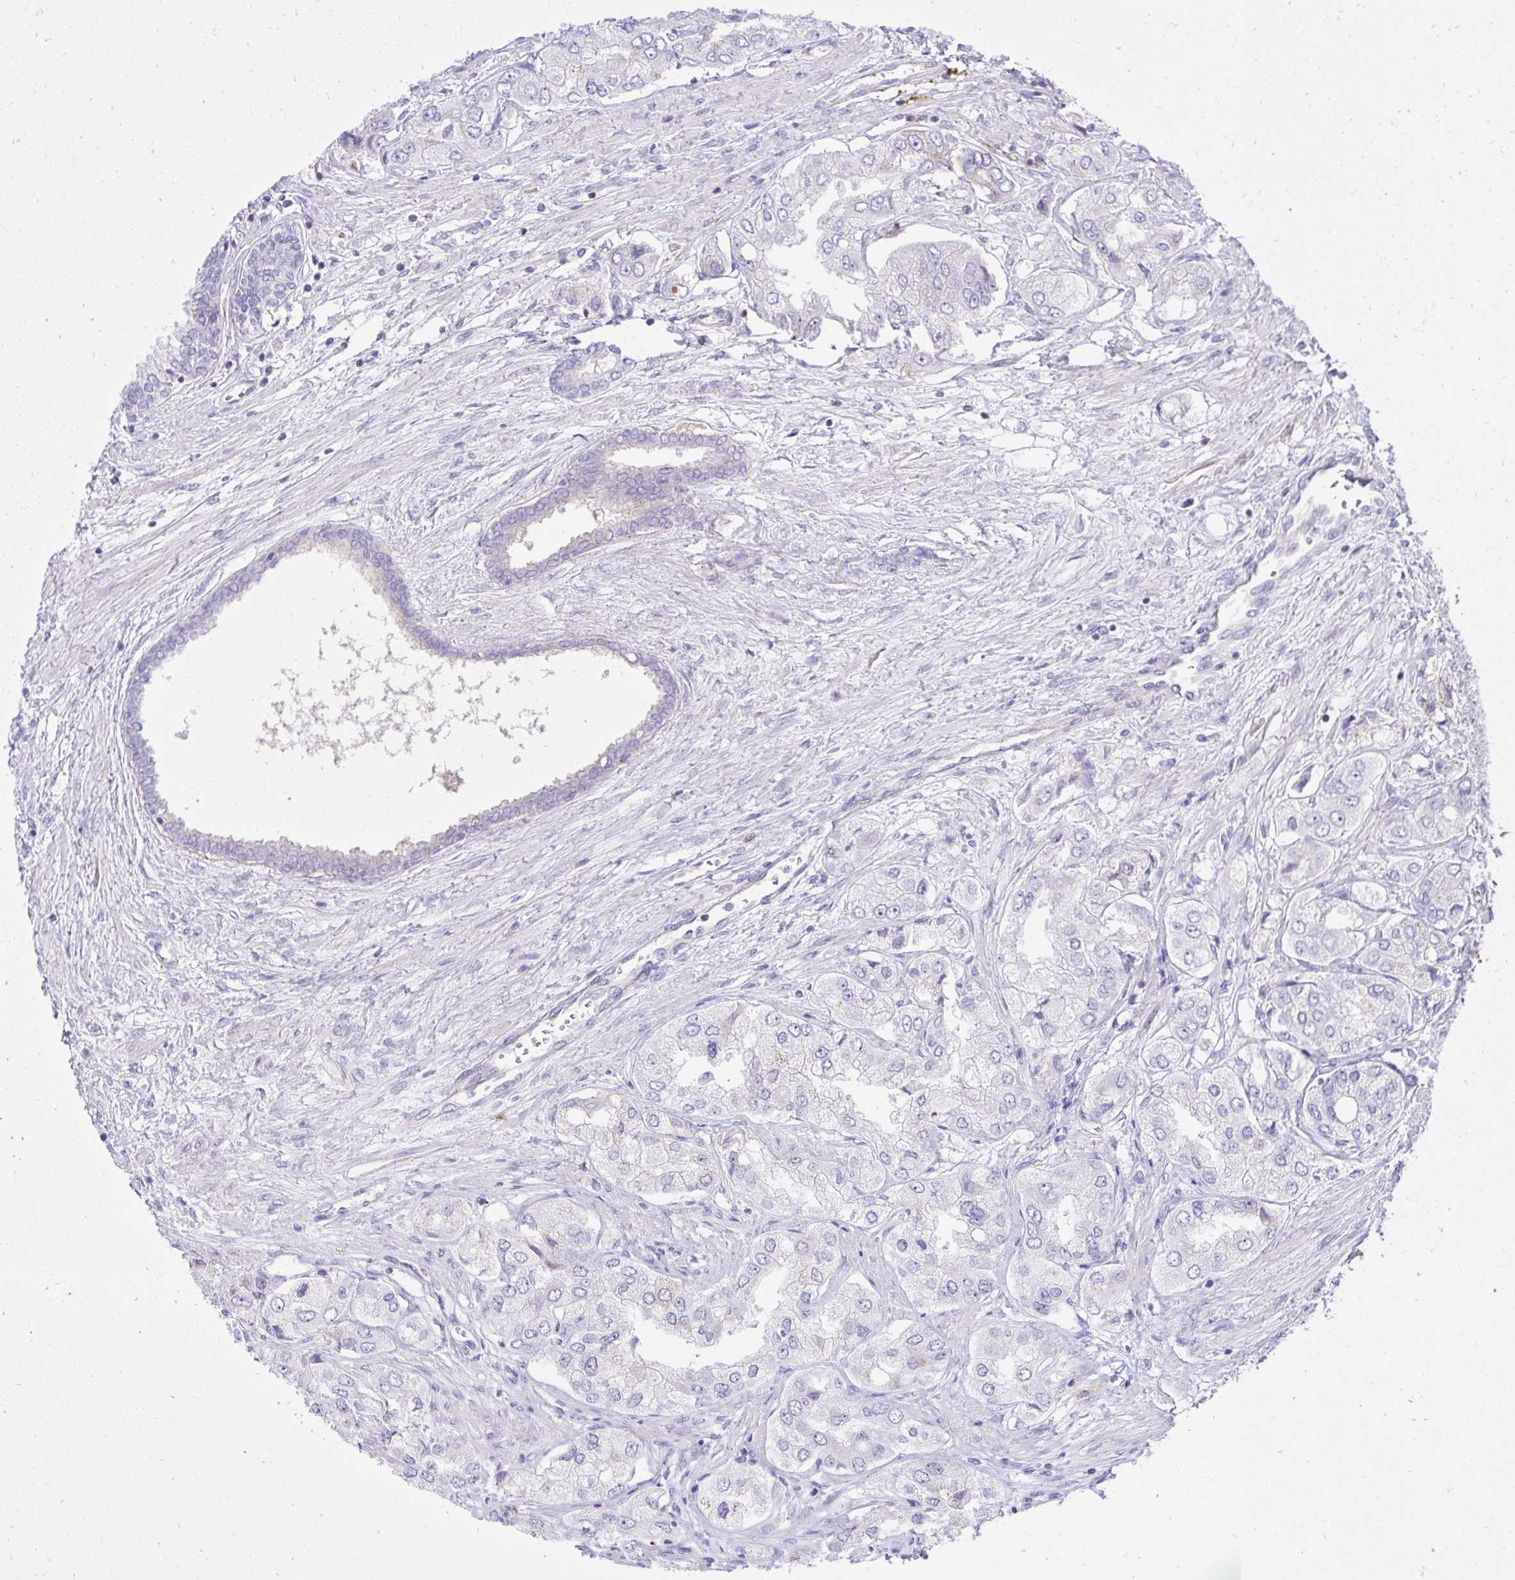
{"staining": {"intensity": "negative", "quantity": "none", "location": "none"}, "tissue": "prostate cancer", "cell_type": "Tumor cells", "image_type": "cancer", "snomed": [{"axis": "morphology", "description": "Adenocarcinoma, Low grade"}, {"axis": "topography", "description": "Prostate"}], "caption": "DAB (3,3'-diaminobenzidine) immunohistochemical staining of human prostate cancer shows no significant staining in tumor cells.", "gene": "PITPNM3", "patient": {"sex": "male", "age": 69}}